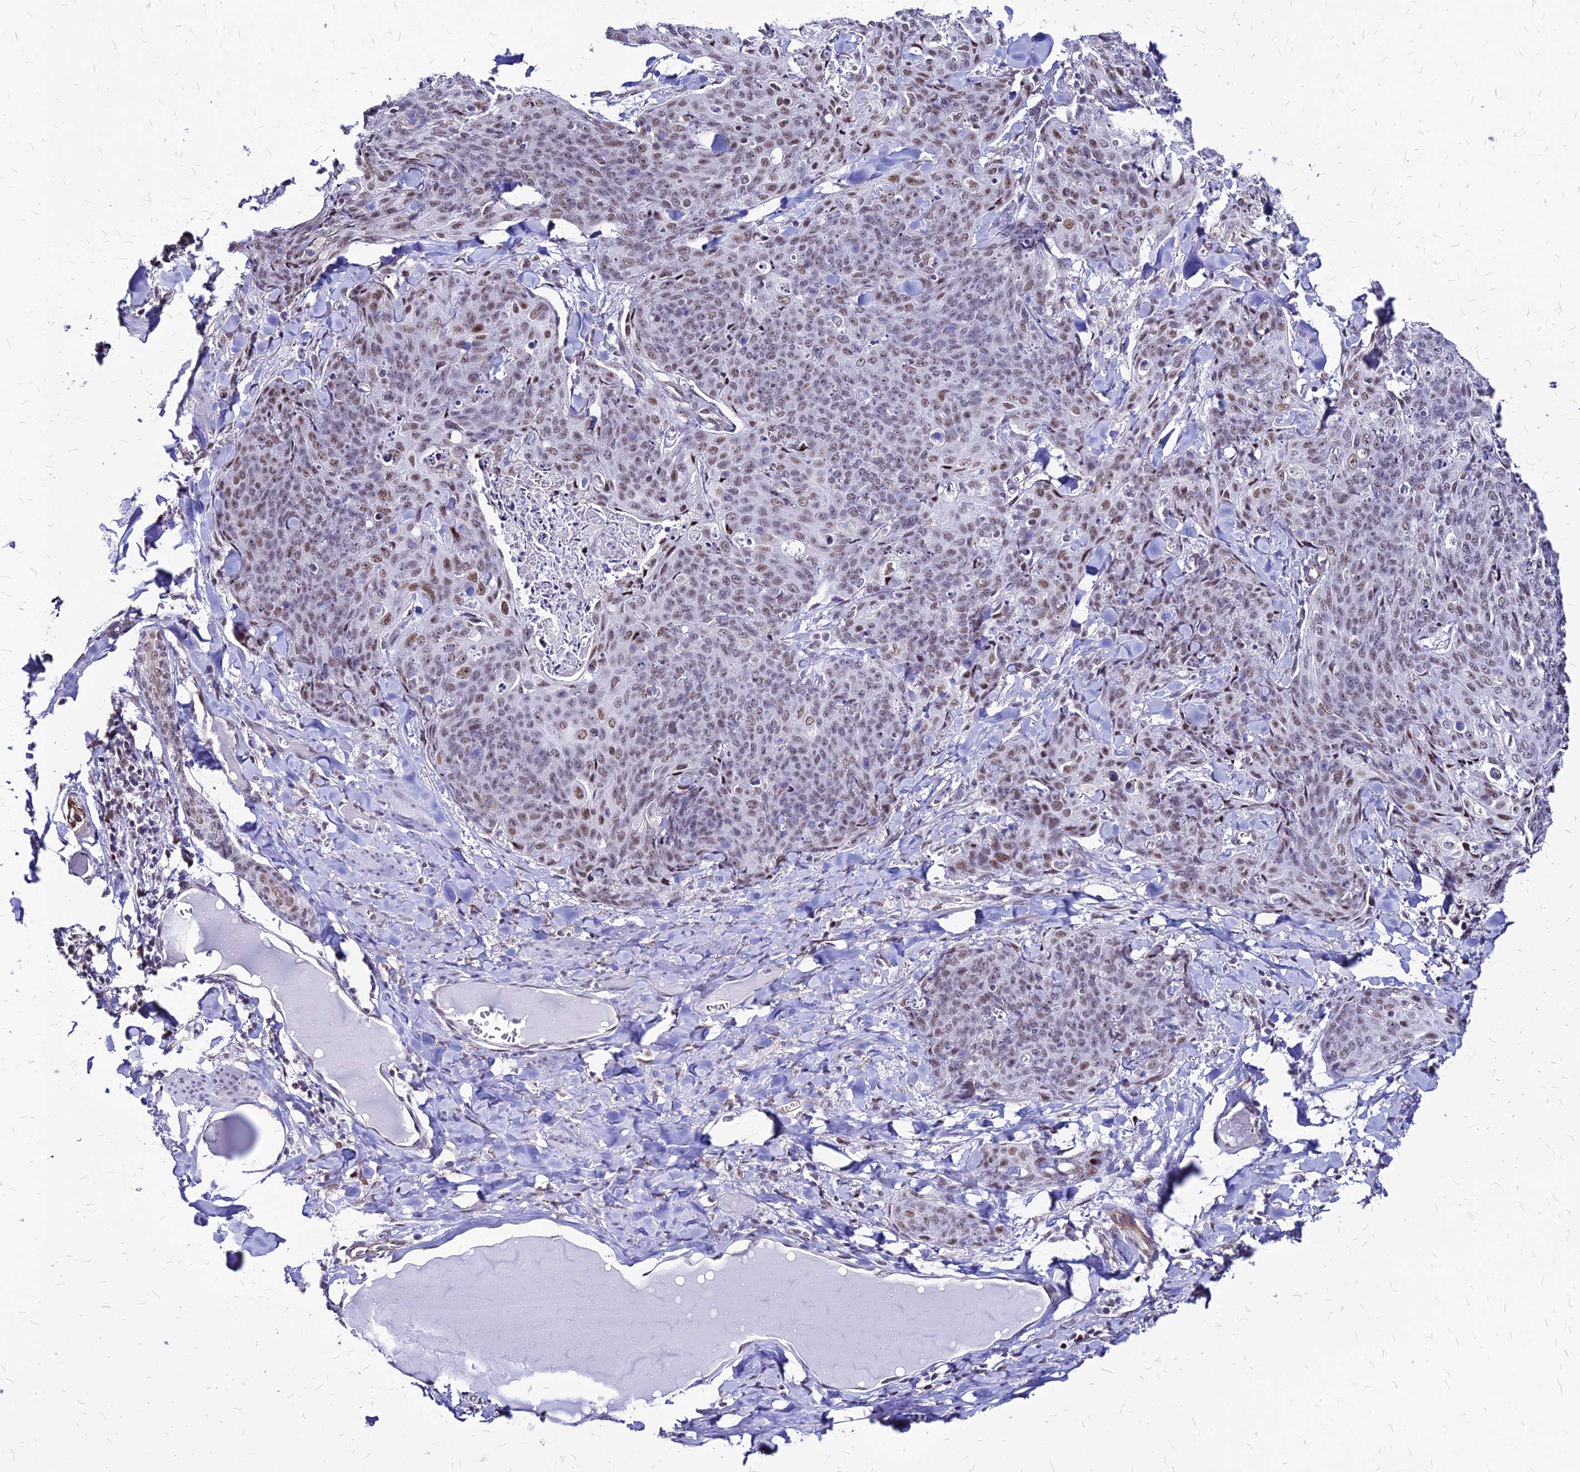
{"staining": {"intensity": "moderate", "quantity": "25%-75%", "location": "nuclear"}, "tissue": "skin cancer", "cell_type": "Tumor cells", "image_type": "cancer", "snomed": [{"axis": "morphology", "description": "Squamous cell carcinoma, NOS"}, {"axis": "topography", "description": "Skin"}, {"axis": "topography", "description": "Vulva"}], "caption": "A brown stain highlights moderate nuclear expression of a protein in human skin squamous cell carcinoma tumor cells.", "gene": "FDX2", "patient": {"sex": "female", "age": 85}}